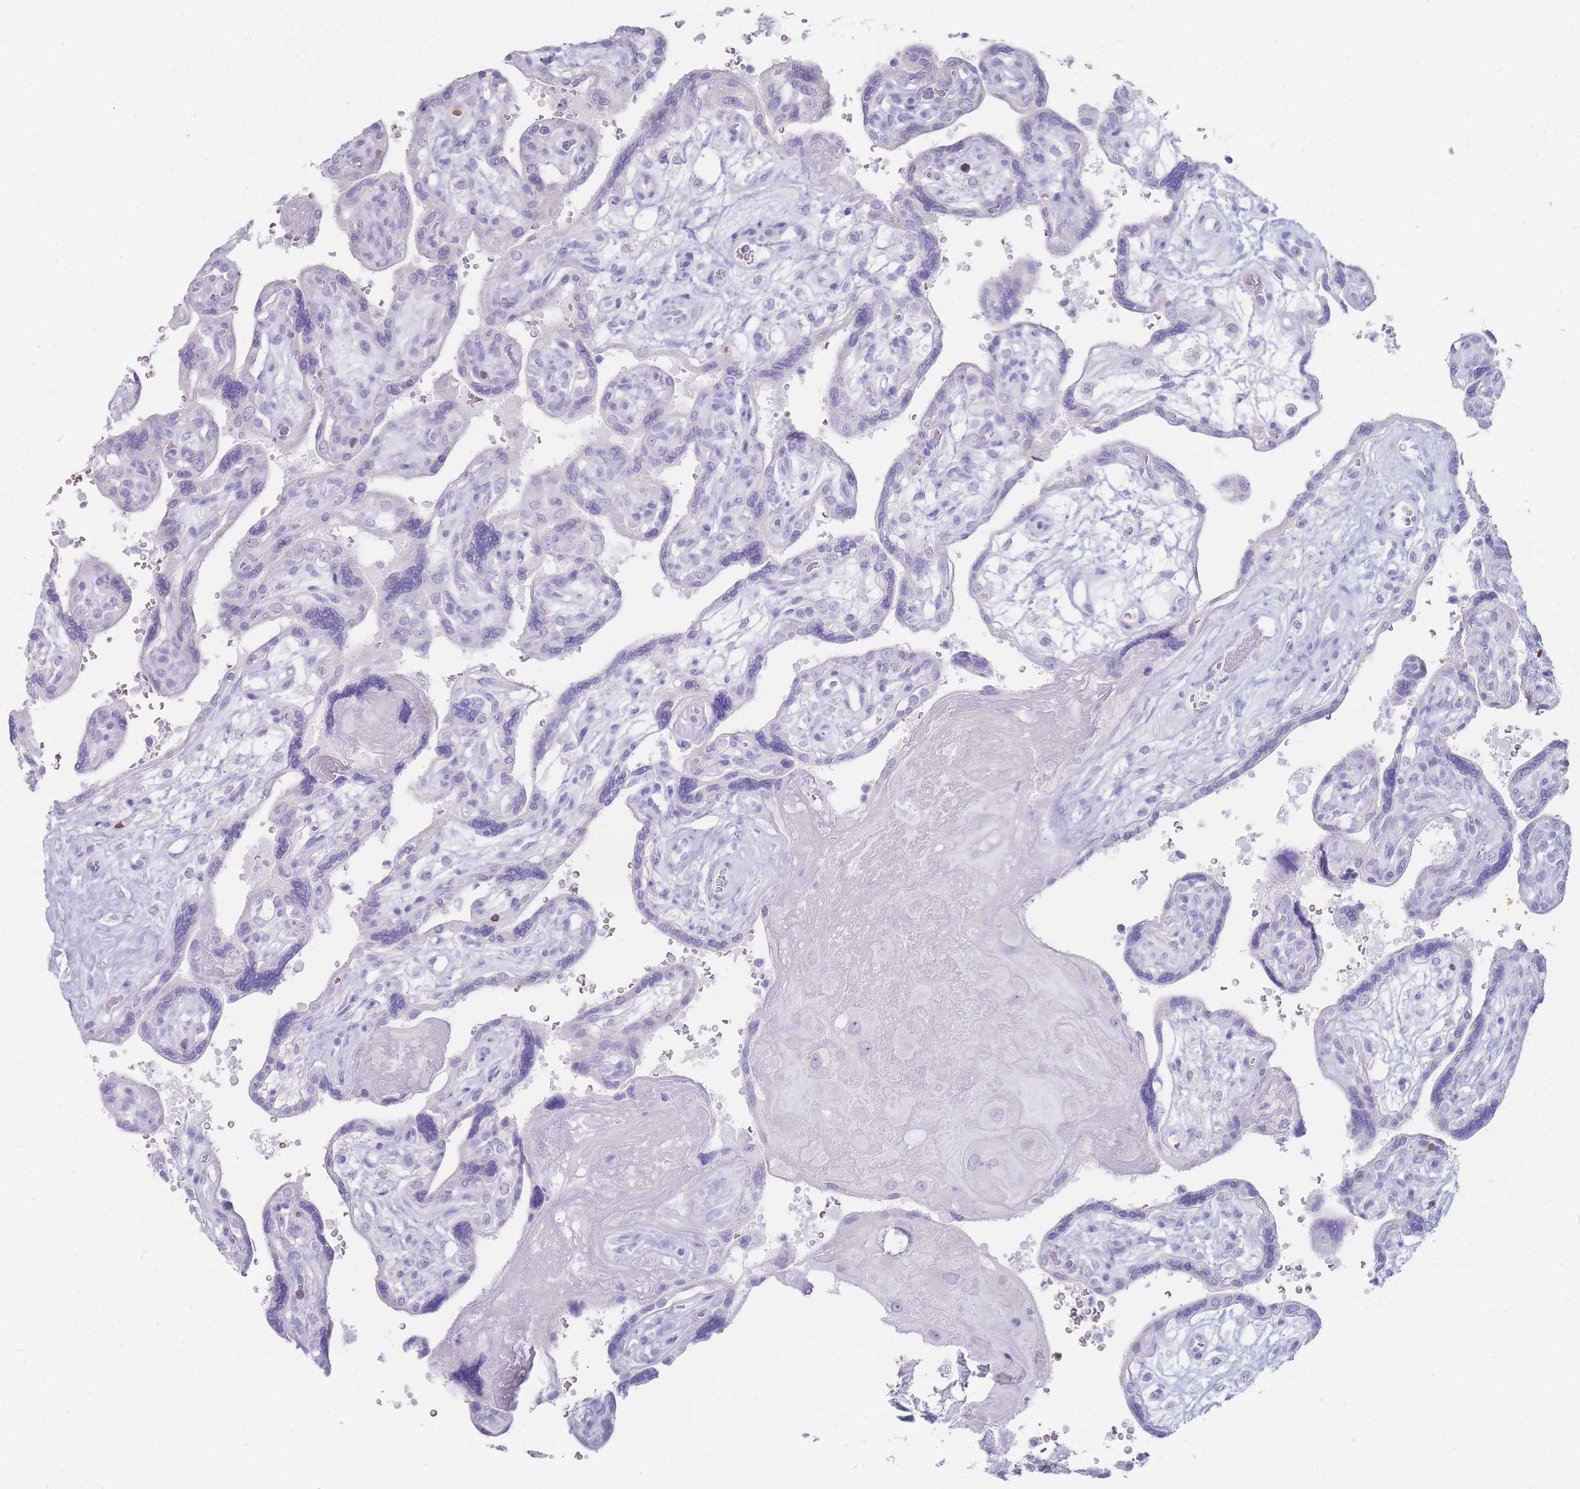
{"staining": {"intensity": "negative", "quantity": "none", "location": "none"}, "tissue": "placenta", "cell_type": "Decidual cells", "image_type": "normal", "snomed": [{"axis": "morphology", "description": "Normal tissue, NOS"}, {"axis": "topography", "description": "Placenta"}], "caption": "The image exhibits no staining of decidual cells in benign placenta.", "gene": "ENSG00000284931", "patient": {"sex": "female", "age": 39}}